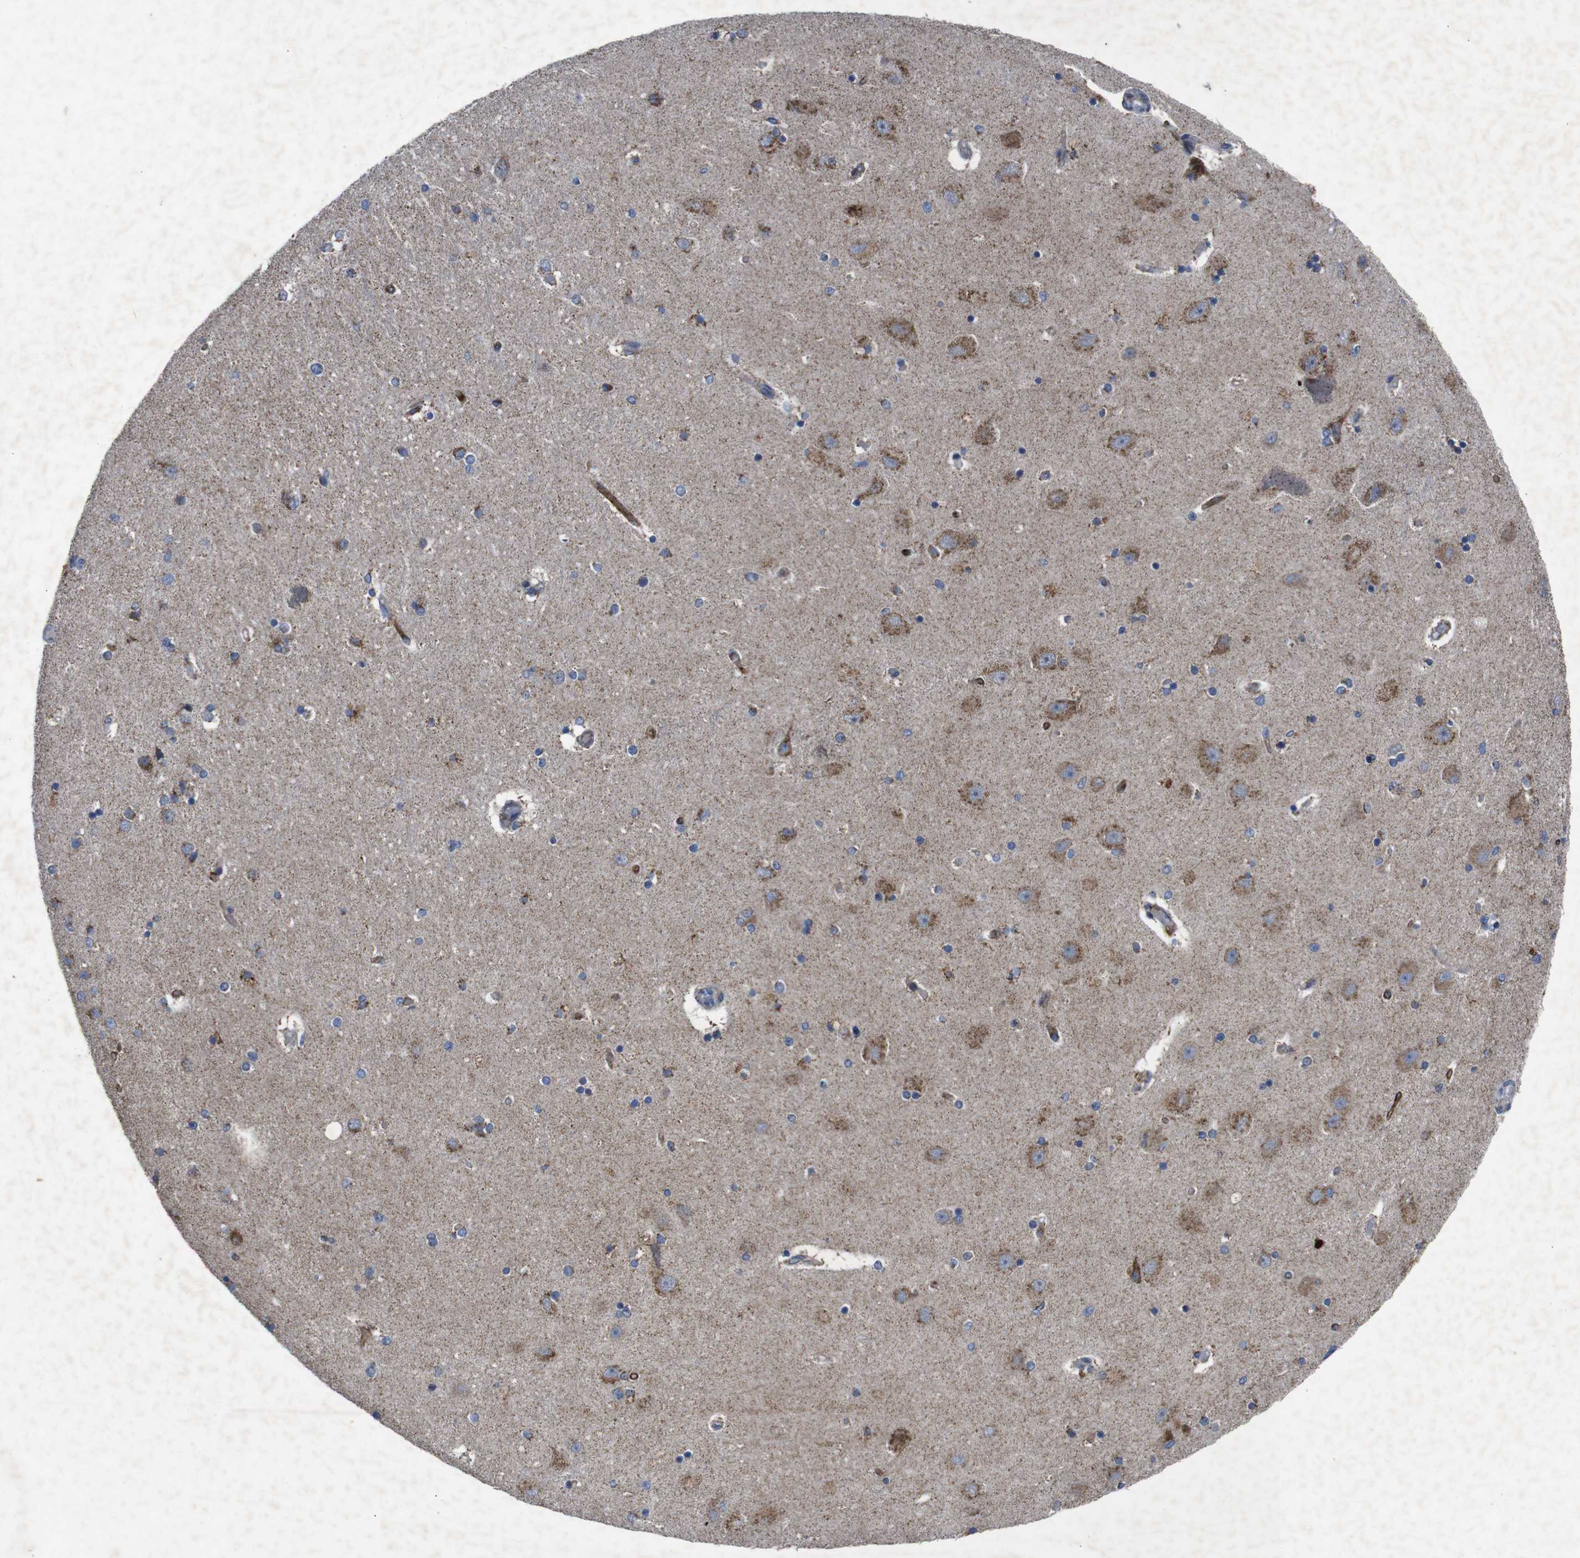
{"staining": {"intensity": "moderate", "quantity": "25%-75%", "location": "cytoplasmic/membranous"}, "tissue": "hippocampus", "cell_type": "Glial cells", "image_type": "normal", "snomed": [{"axis": "morphology", "description": "Normal tissue, NOS"}, {"axis": "topography", "description": "Hippocampus"}], "caption": "The histopathology image demonstrates staining of unremarkable hippocampus, revealing moderate cytoplasmic/membranous protein expression (brown color) within glial cells. The staining was performed using DAB (3,3'-diaminobenzidine), with brown indicating positive protein expression. Nuclei are stained blue with hematoxylin.", "gene": "CHST10", "patient": {"sex": "female", "age": 54}}